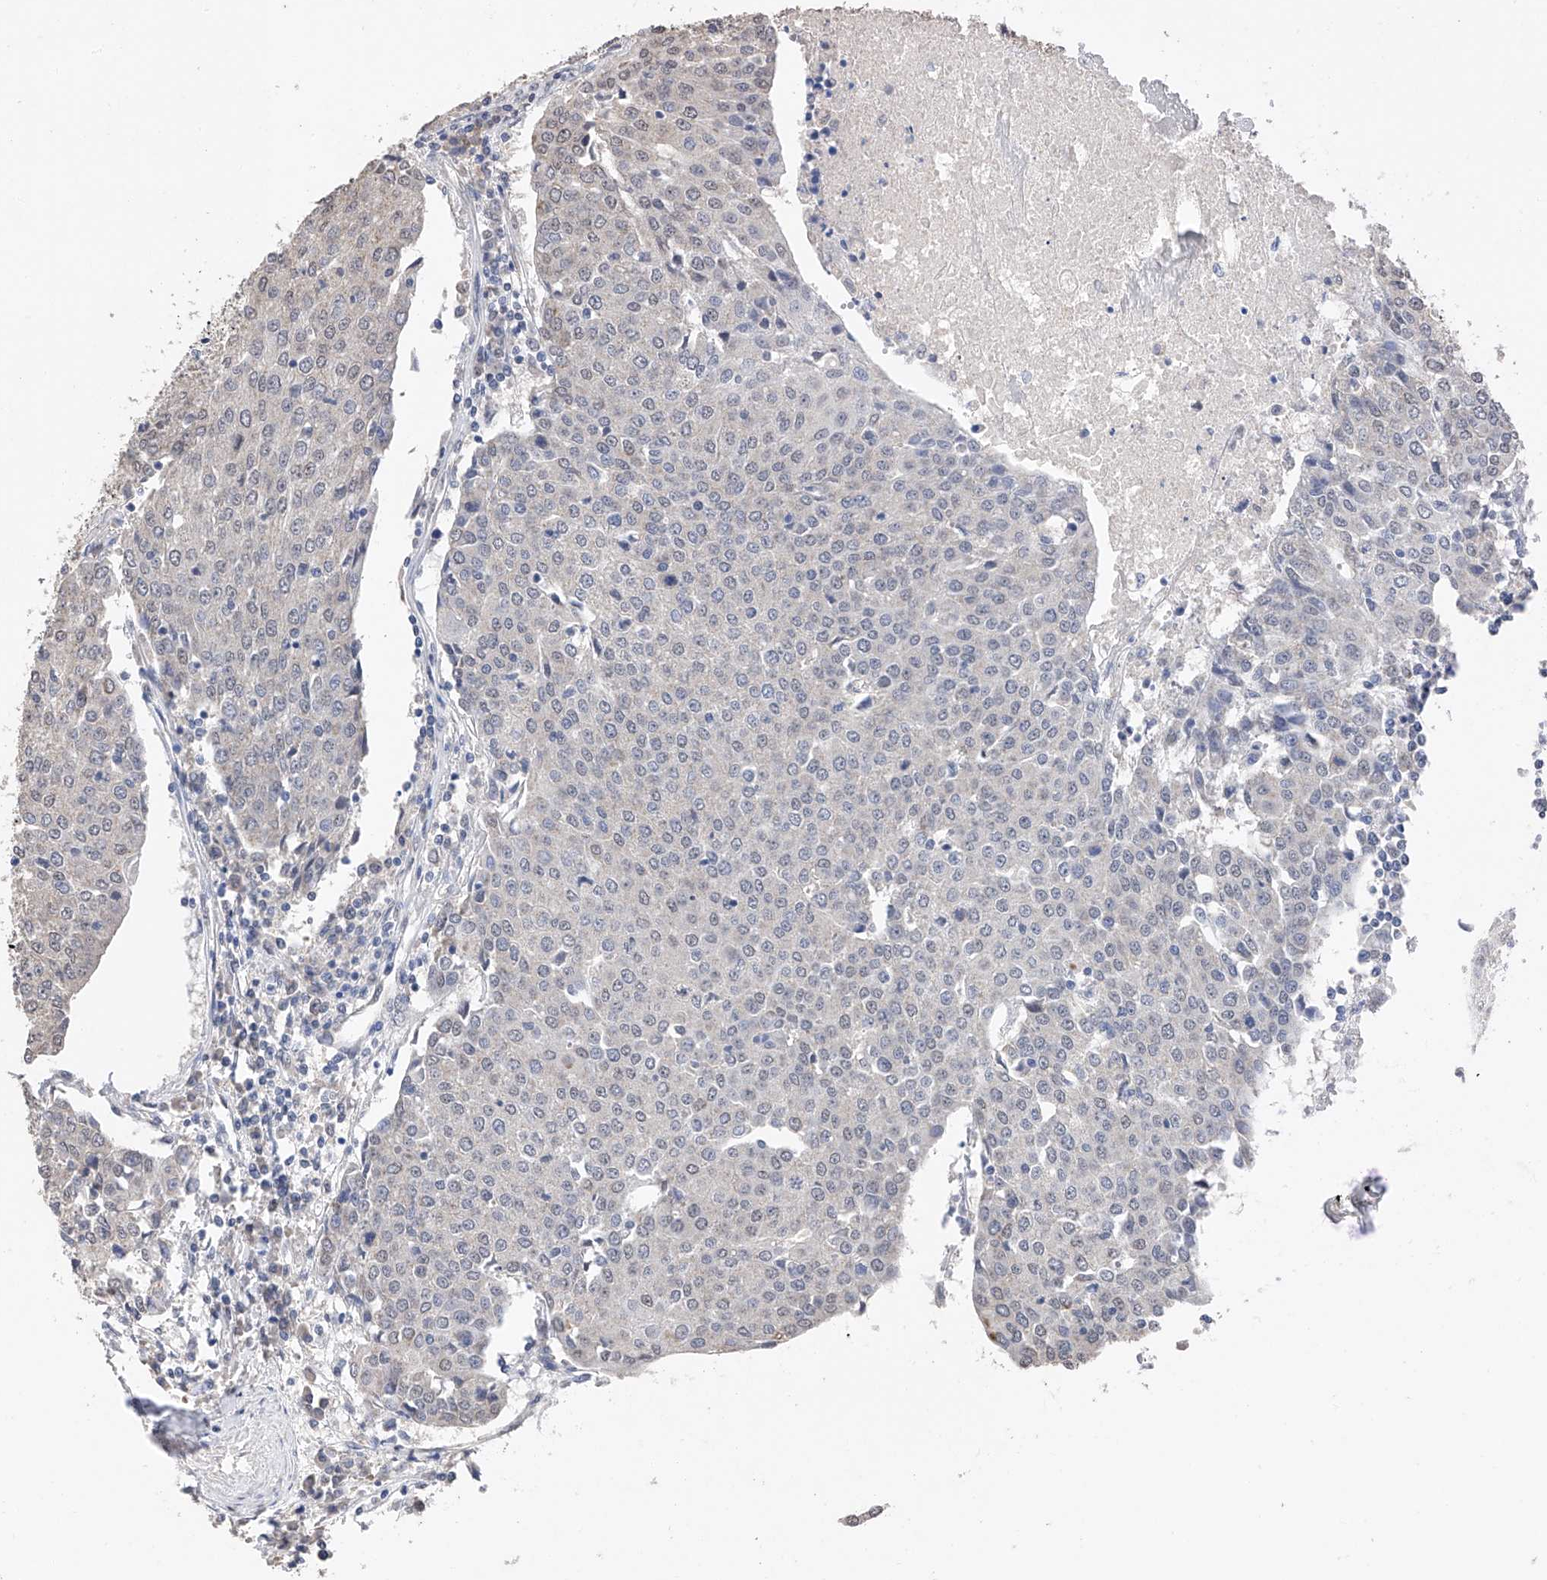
{"staining": {"intensity": "negative", "quantity": "none", "location": "none"}, "tissue": "urothelial cancer", "cell_type": "Tumor cells", "image_type": "cancer", "snomed": [{"axis": "morphology", "description": "Urothelial carcinoma, High grade"}, {"axis": "topography", "description": "Urinary bladder"}], "caption": "Urothelial cancer was stained to show a protein in brown. There is no significant expression in tumor cells.", "gene": "DMAP1", "patient": {"sex": "female", "age": 85}}